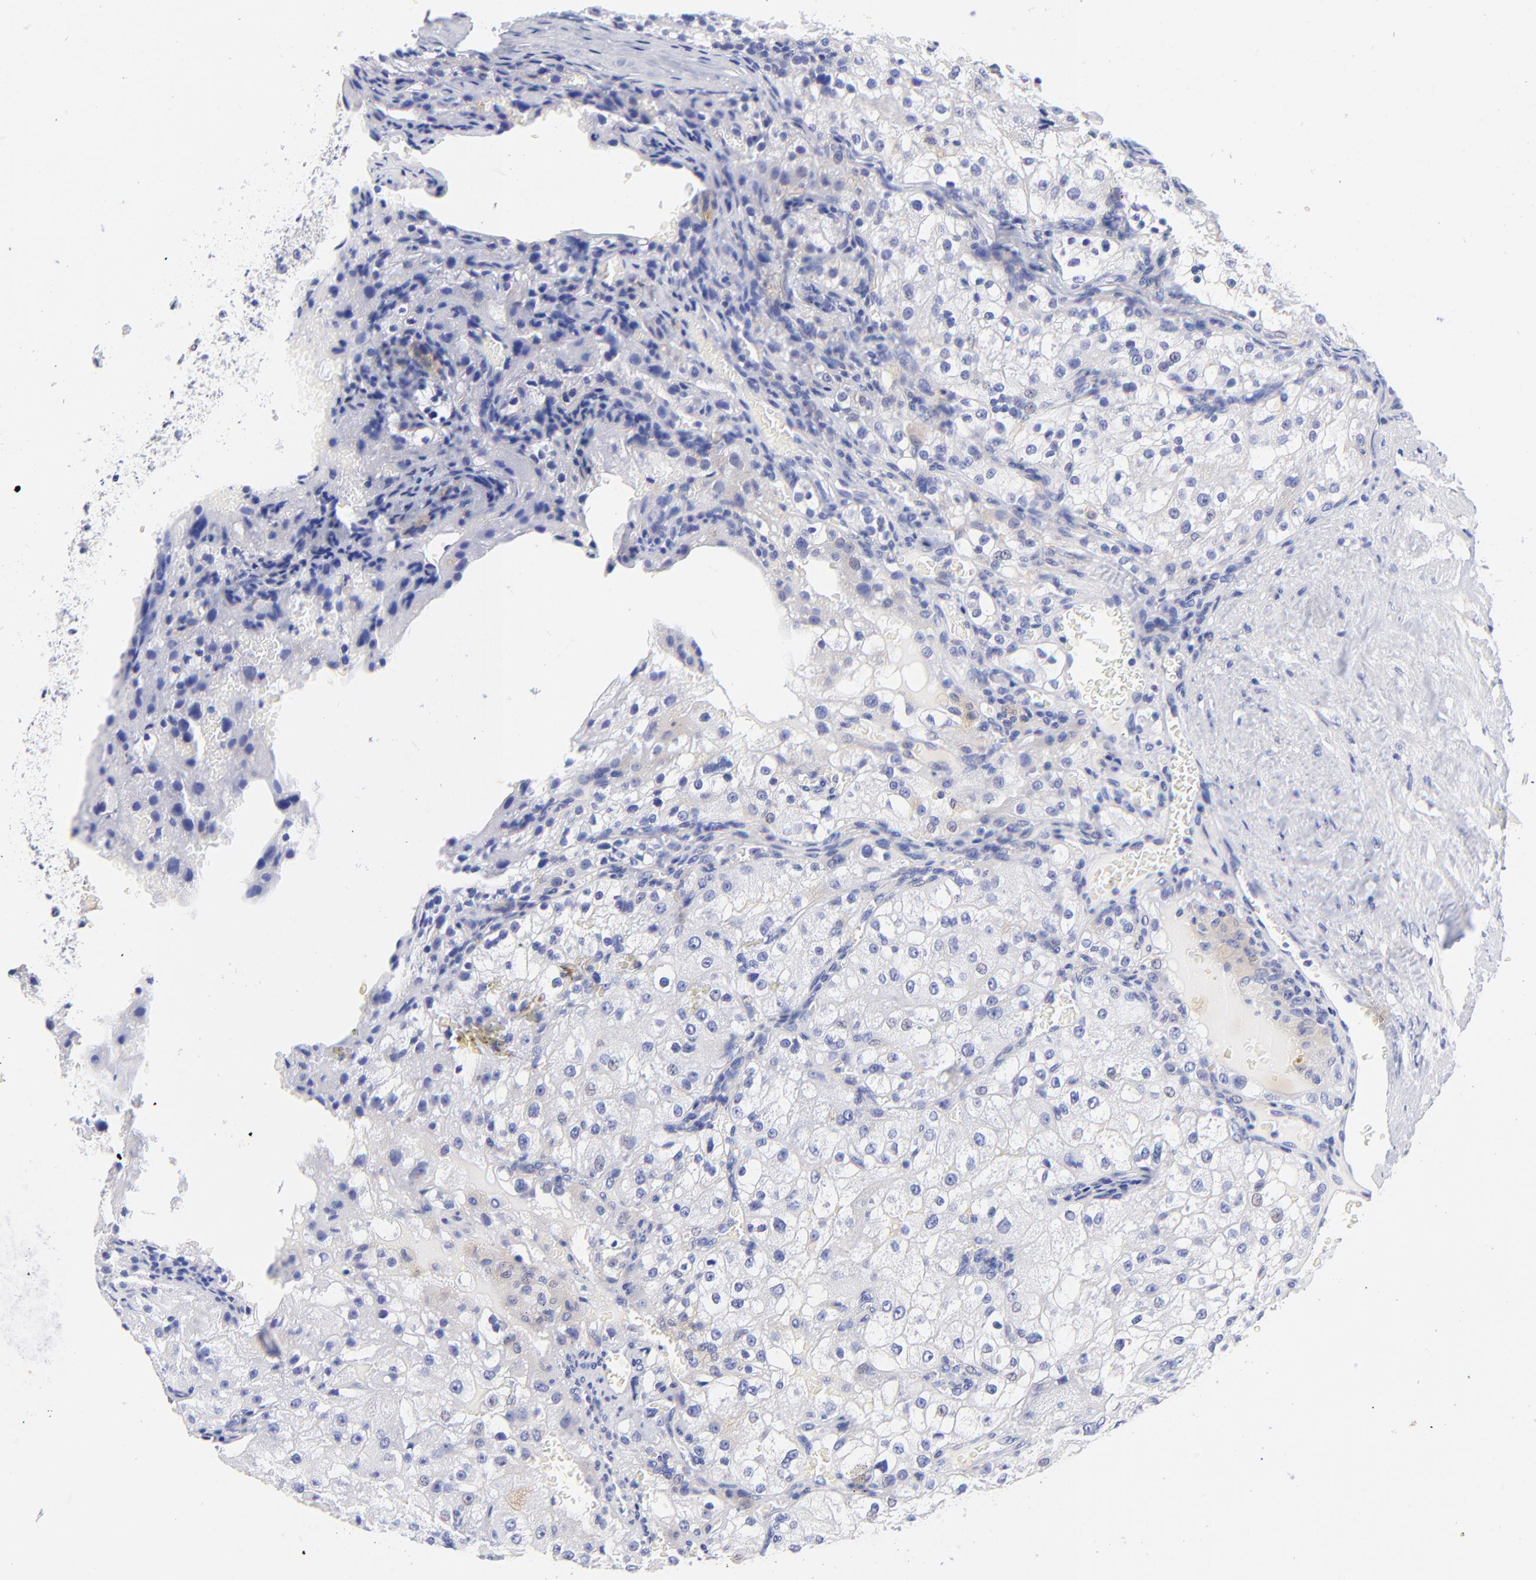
{"staining": {"intensity": "negative", "quantity": "none", "location": "none"}, "tissue": "renal cancer", "cell_type": "Tumor cells", "image_type": "cancer", "snomed": [{"axis": "morphology", "description": "Adenocarcinoma, NOS"}, {"axis": "topography", "description": "Kidney"}], "caption": "Immunohistochemistry (IHC) image of renal cancer (adenocarcinoma) stained for a protein (brown), which exhibits no expression in tumor cells.", "gene": "HORMAD2", "patient": {"sex": "female", "age": 74}}